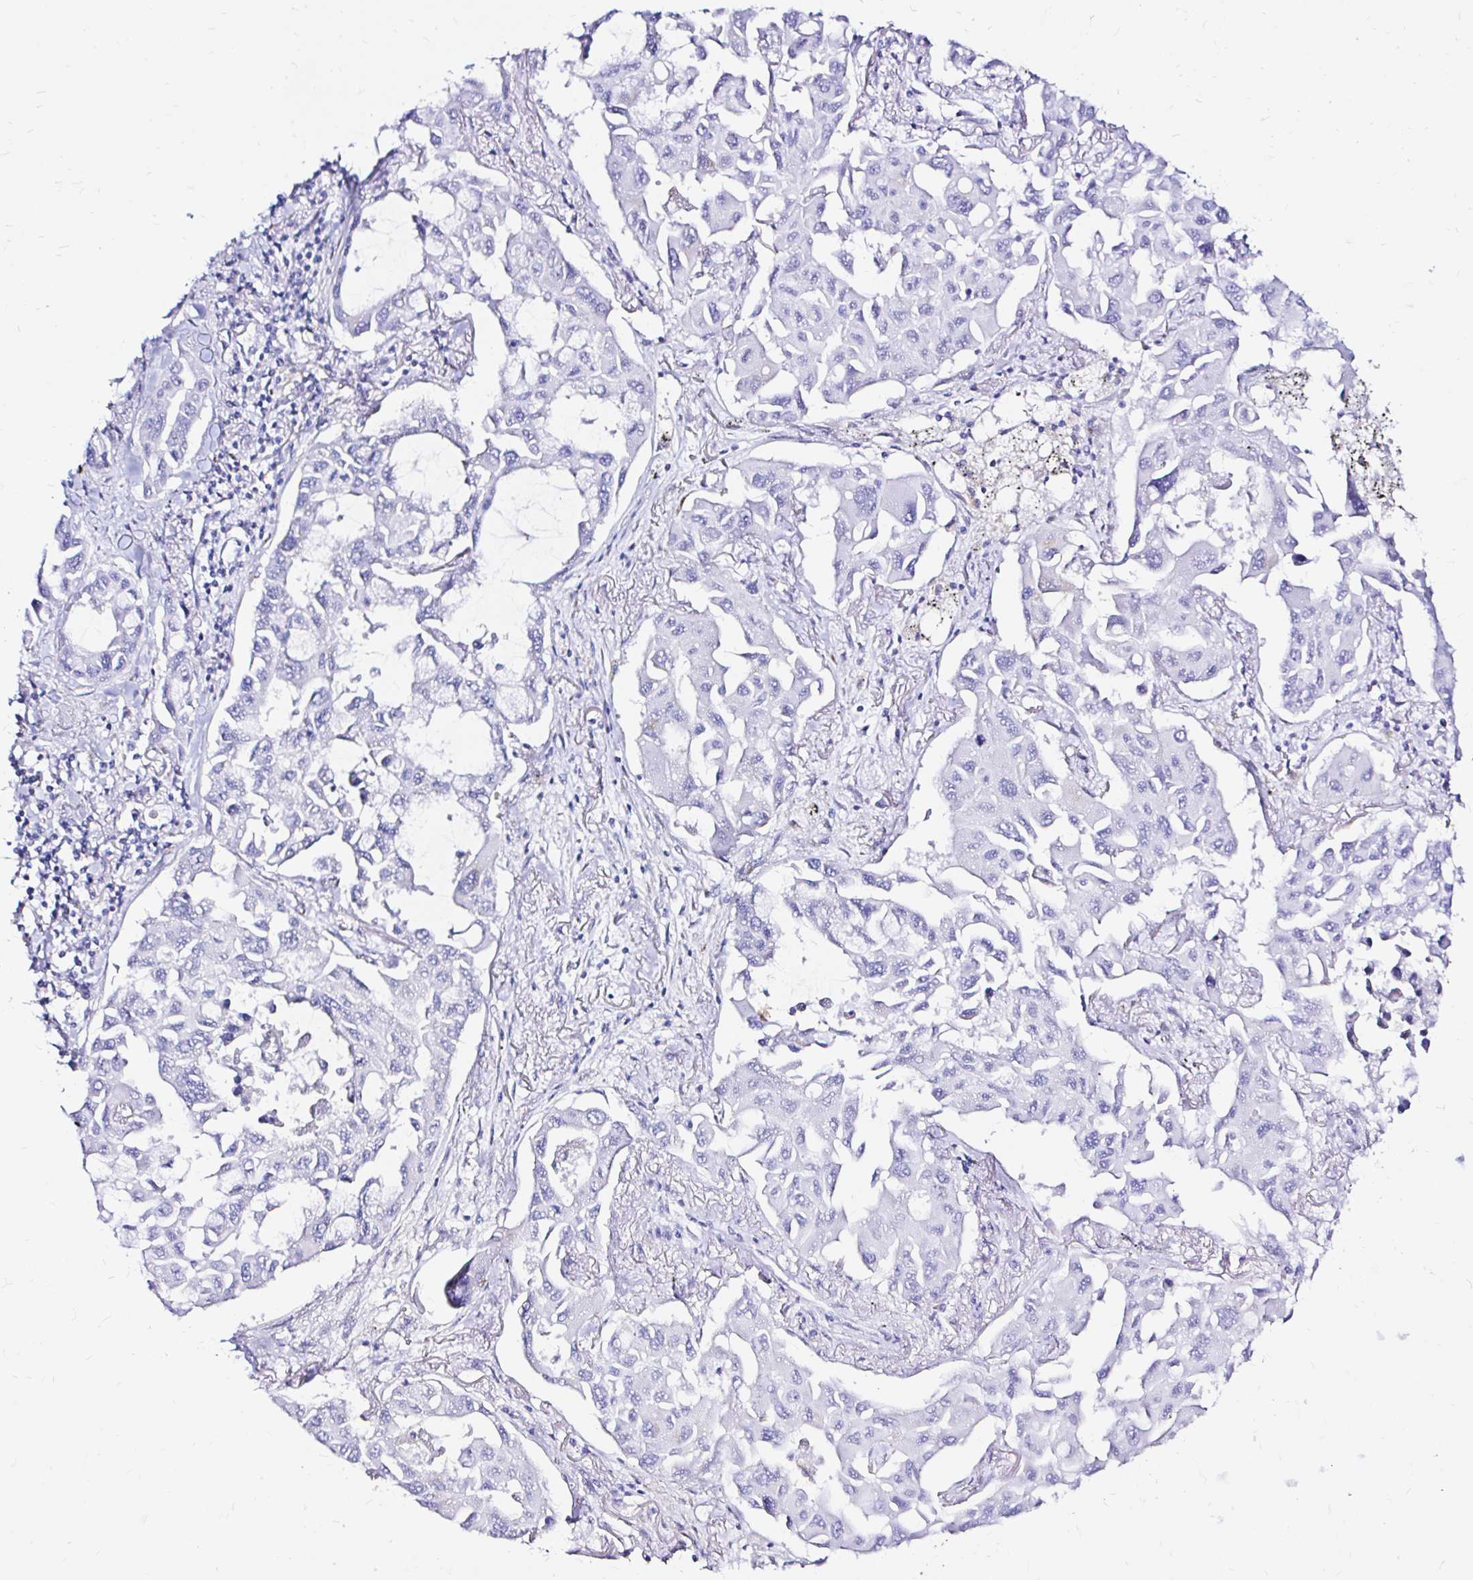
{"staining": {"intensity": "negative", "quantity": "none", "location": "none"}, "tissue": "lung cancer", "cell_type": "Tumor cells", "image_type": "cancer", "snomed": [{"axis": "morphology", "description": "Adenocarcinoma, NOS"}, {"axis": "topography", "description": "Lung"}], "caption": "High power microscopy image of an IHC photomicrograph of lung cancer, revealing no significant positivity in tumor cells.", "gene": "ZNF432", "patient": {"sex": "male", "age": 64}}